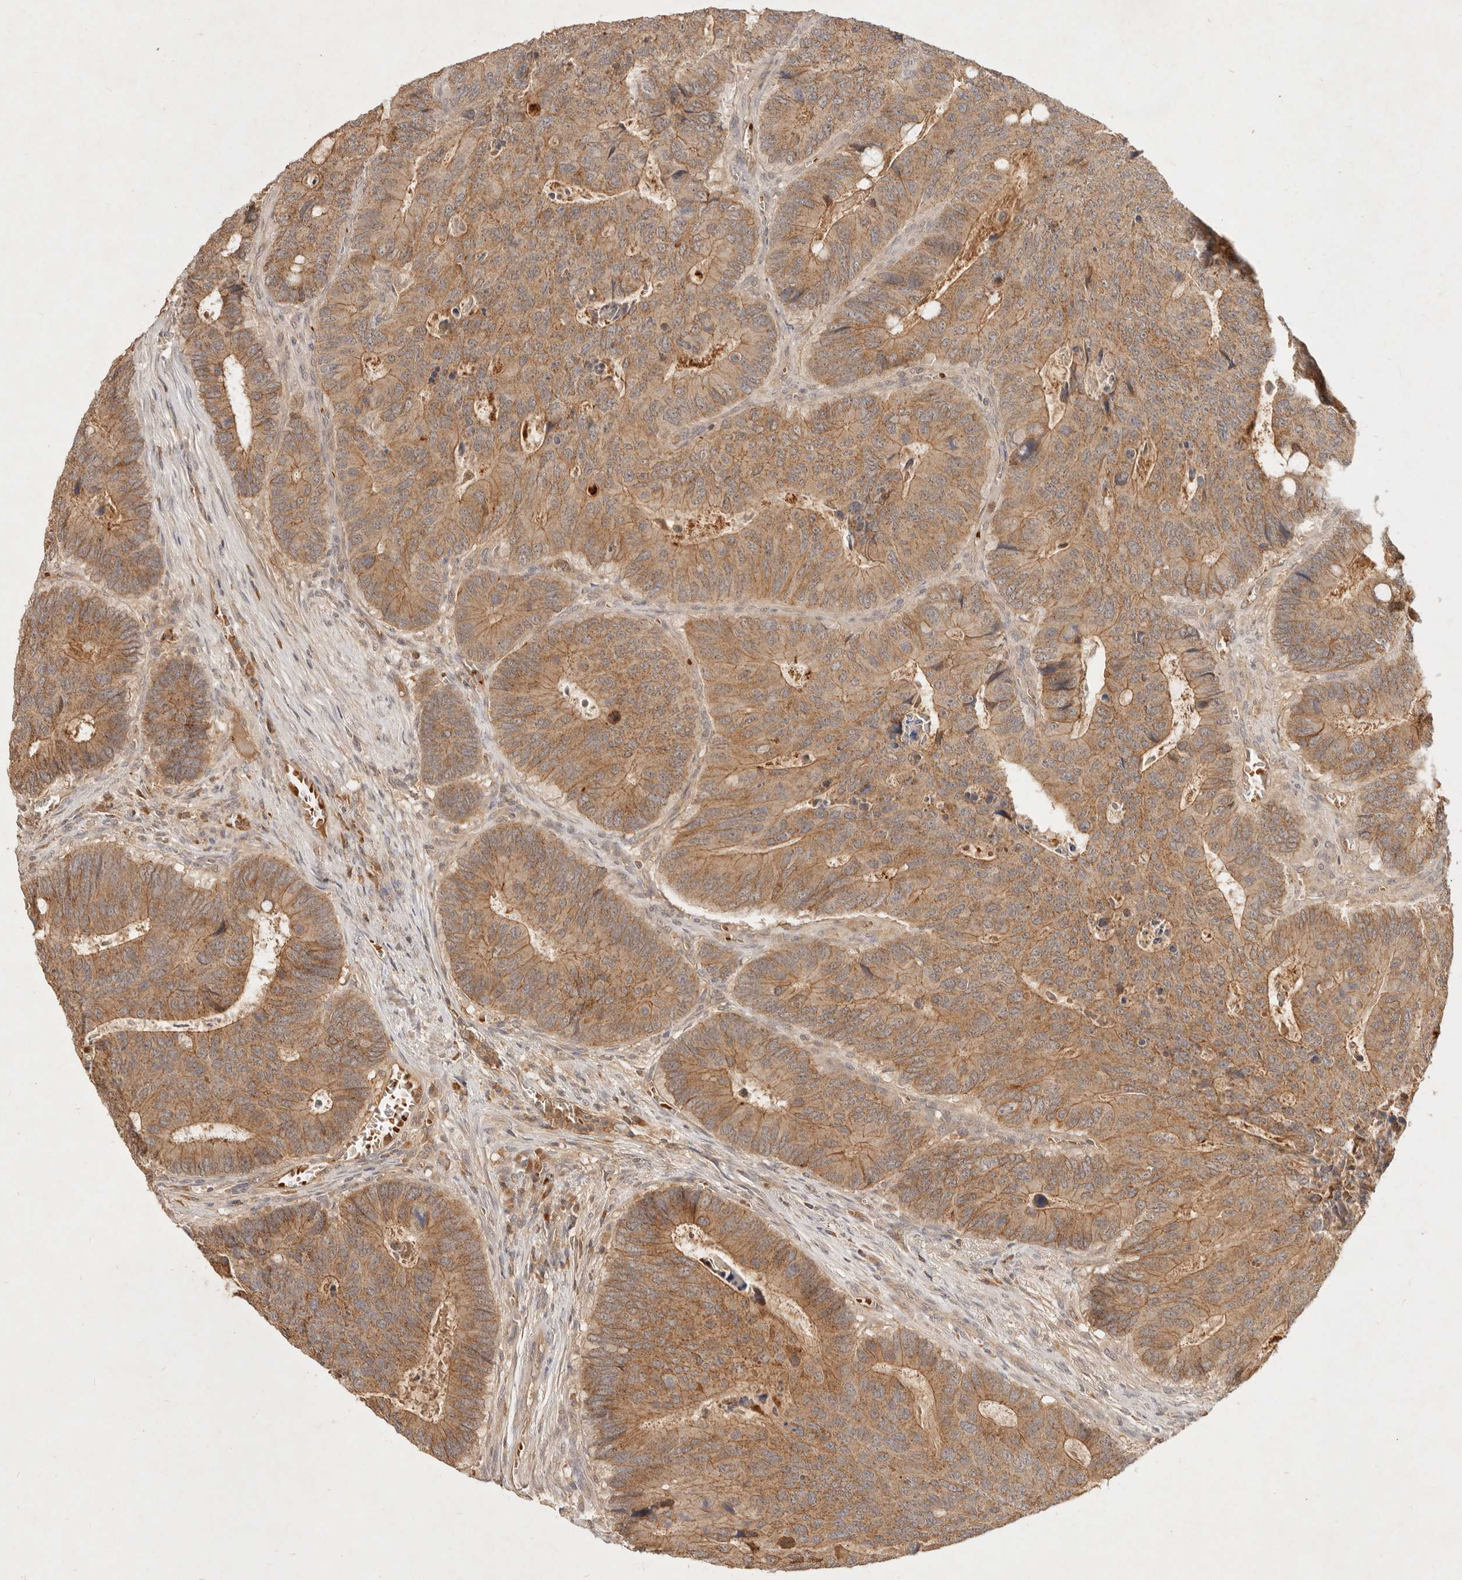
{"staining": {"intensity": "moderate", "quantity": ">75%", "location": "cytoplasmic/membranous"}, "tissue": "colorectal cancer", "cell_type": "Tumor cells", "image_type": "cancer", "snomed": [{"axis": "morphology", "description": "Adenocarcinoma, NOS"}, {"axis": "topography", "description": "Colon"}], "caption": "This photomicrograph demonstrates immunohistochemistry (IHC) staining of adenocarcinoma (colorectal), with medium moderate cytoplasmic/membranous expression in about >75% of tumor cells.", "gene": "FREM2", "patient": {"sex": "male", "age": 87}}